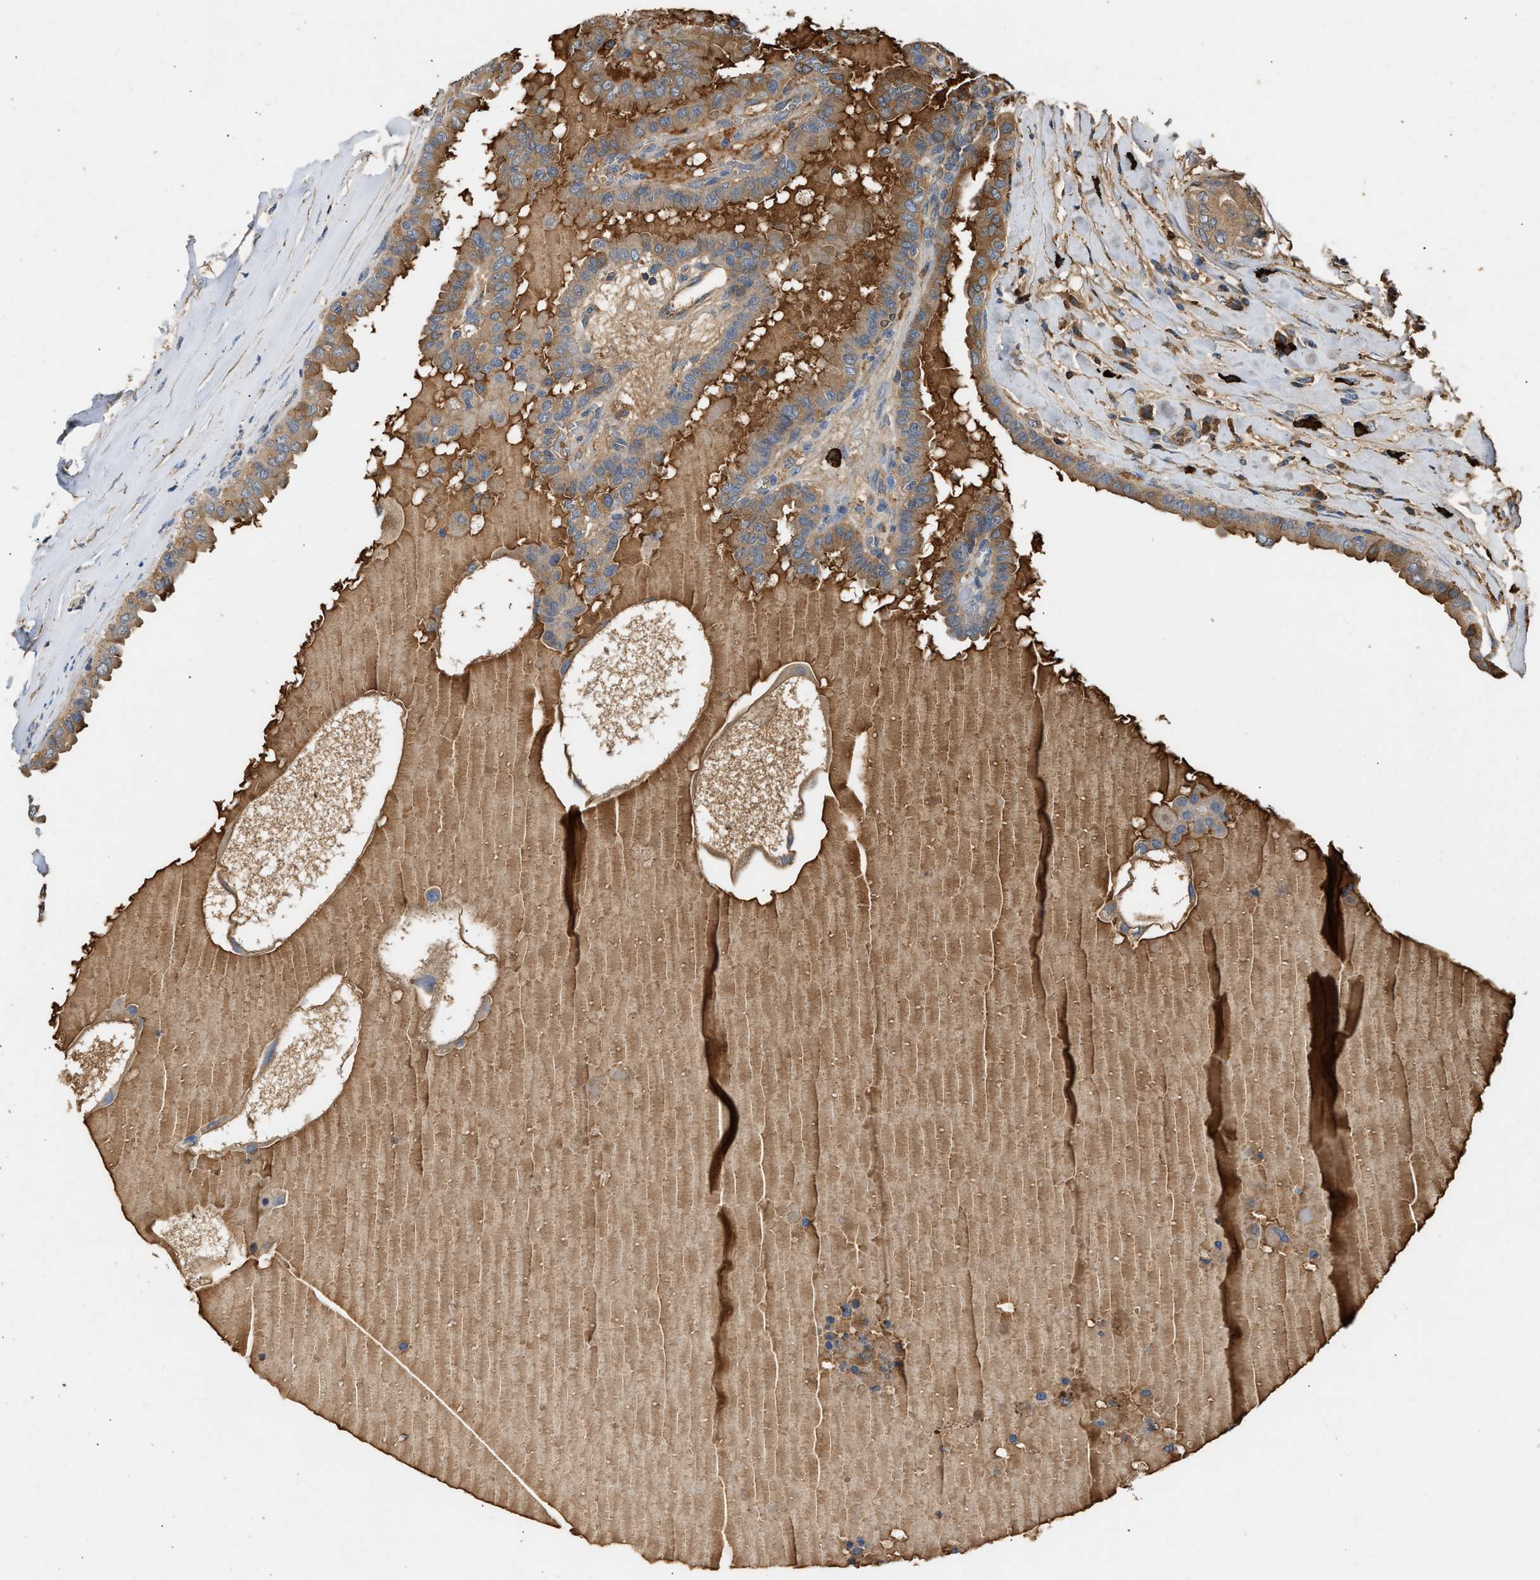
{"staining": {"intensity": "weak", "quantity": ">75%", "location": "cytoplasmic/membranous"}, "tissue": "thyroid cancer", "cell_type": "Tumor cells", "image_type": "cancer", "snomed": [{"axis": "morphology", "description": "Papillary adenocarcinoma, NOS"}, {"axis": "topography", "description": "Thyroid gland"}], "caption": "Immunohistochemistry (IHC) of thyroid papillary adenocarcinoma shows low levels of weak cytoplasmic/membranous staining in approximately >75% of tumor cells.", "gene": "TMEM268", "patient": {"sex": "male", "age": 33}}